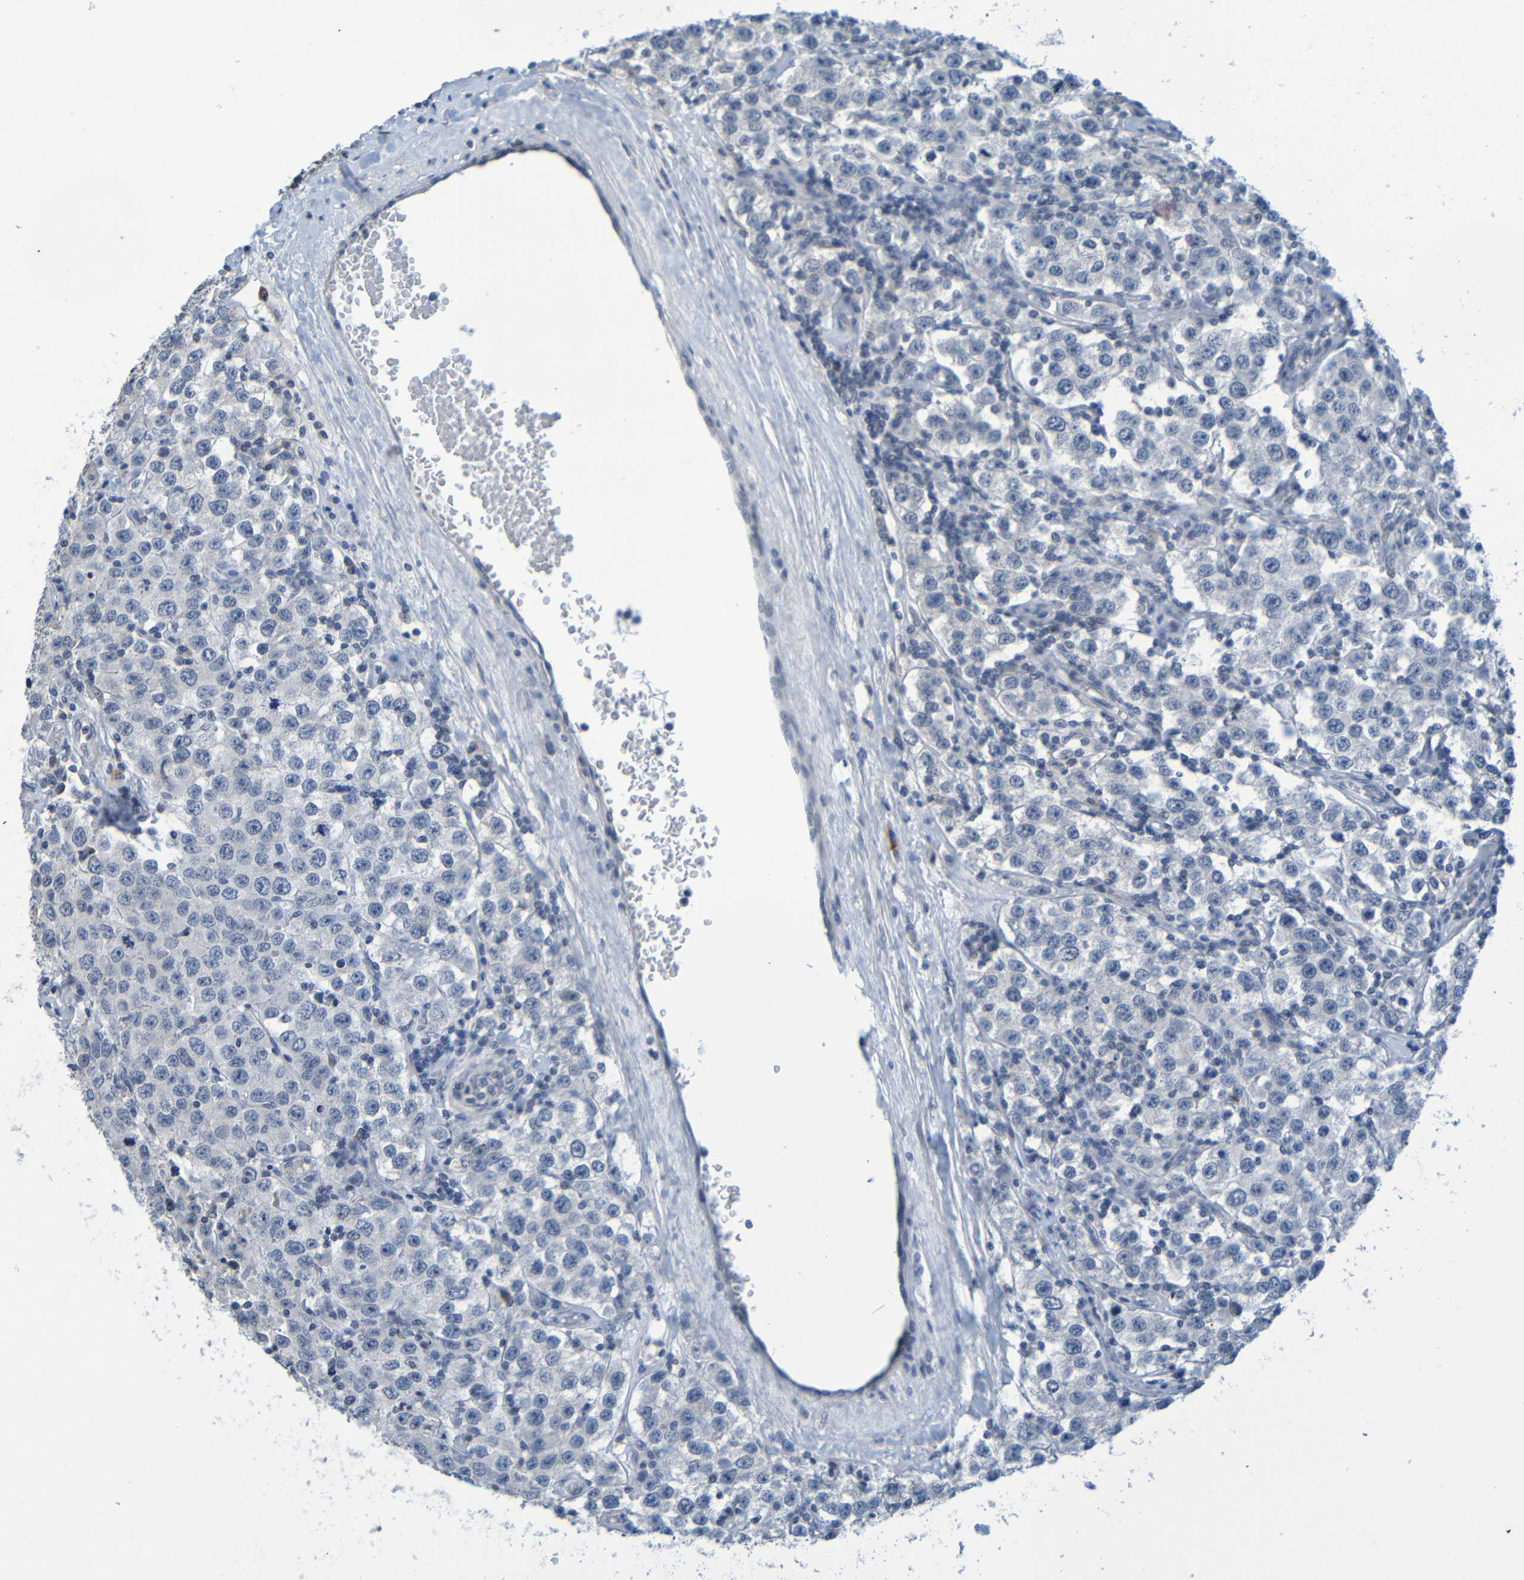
{"staining": {"intensity": "negative", "quantity": "none", "location": "none"}, "tissue": "testis cancer", "cell_type": "Tumor cells", "image_type": "cancer", "snomed": [{"axis": "morphology", "description": "Seminoma, NOS"}, {"axis": "topography", "description": "Testis"}], "caption": "Tumor cells show no significant protein expression in testis seminoma.", "gene": "C3AR1", "patient": {"sex": "male", "age": 52}}